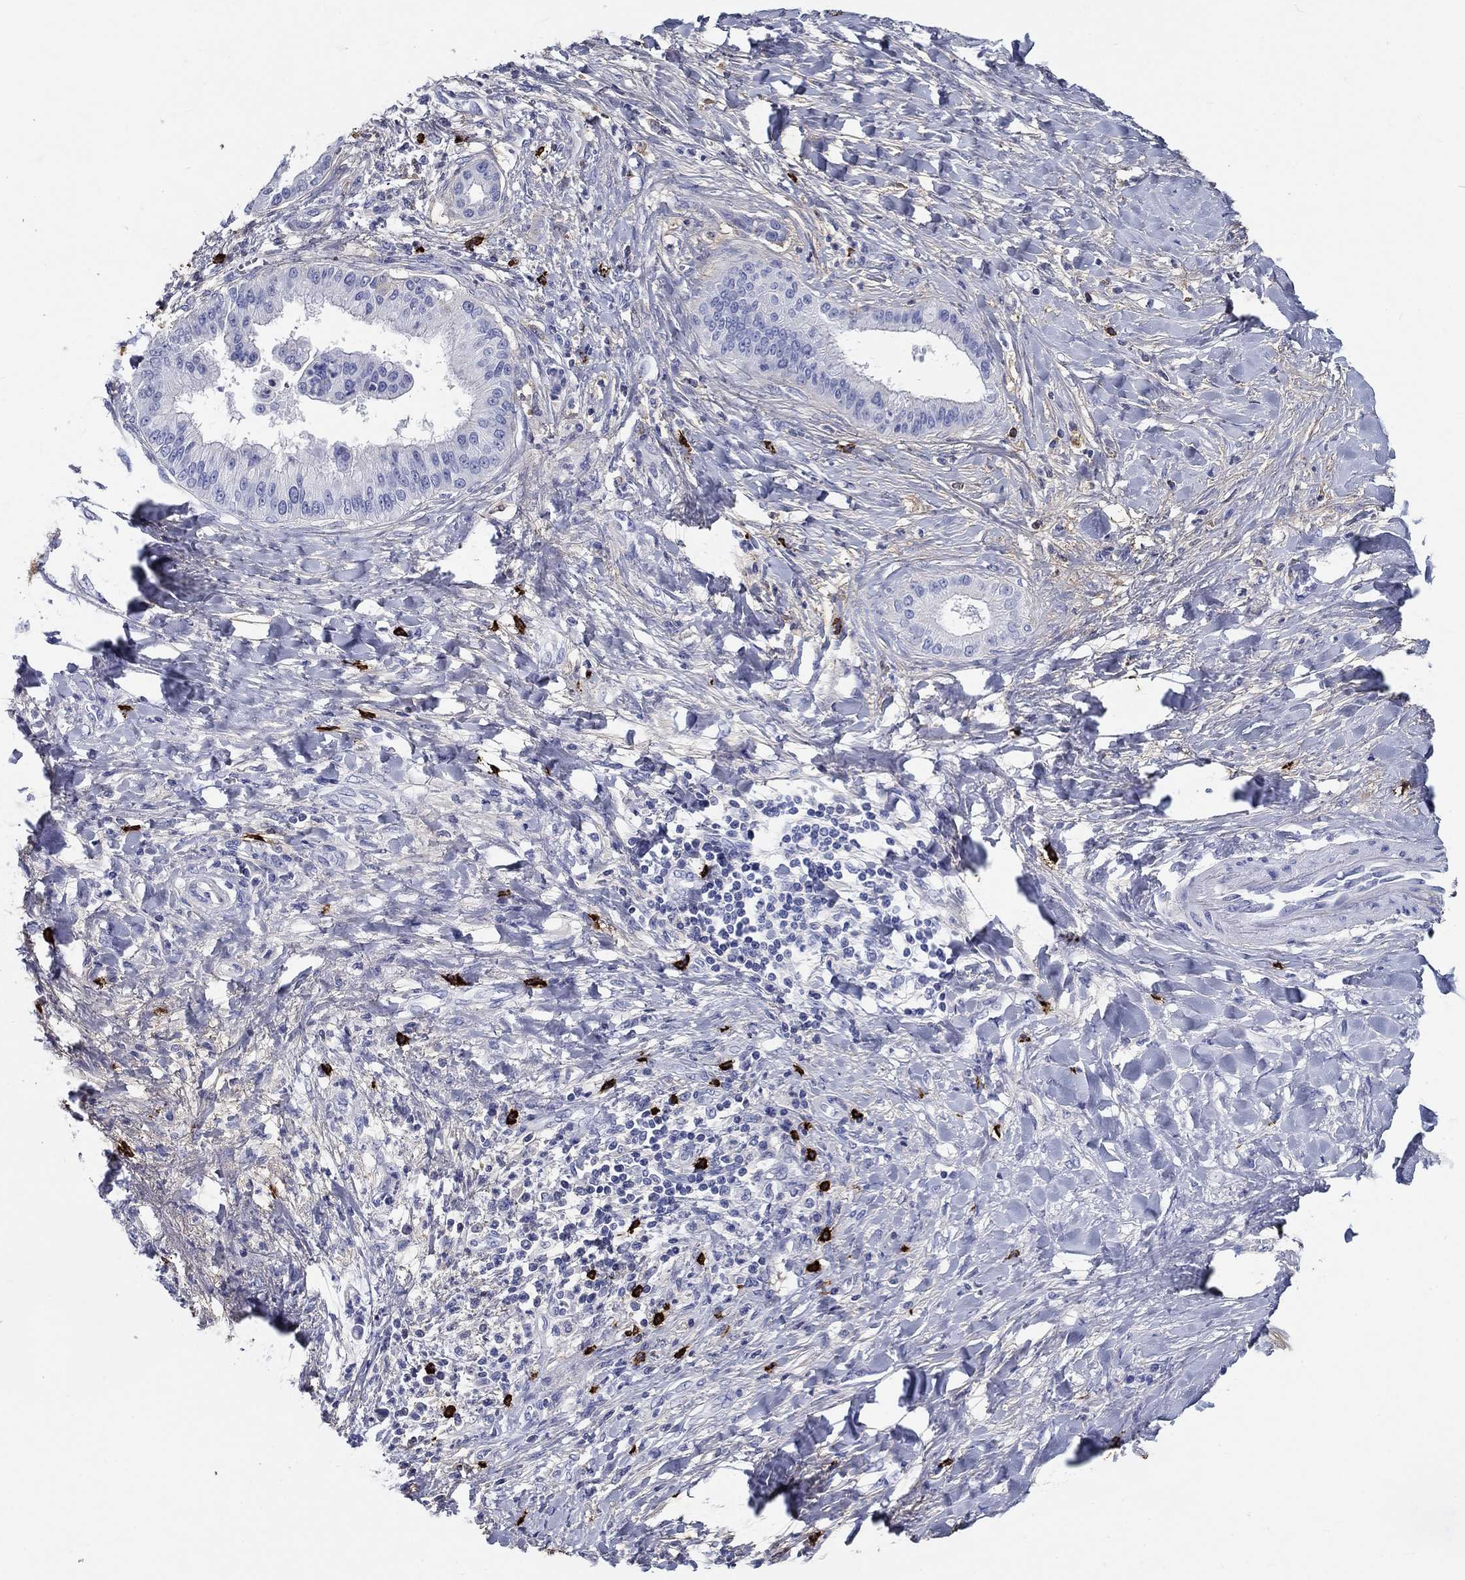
{"staining": {"intensity": "negative", "quantity": "none", "location": "none"}, "tissue": "liver cancer", "cell_type": "Tumor cells", "image_type": "cancer", "snomed": [{"axis": "morphology", "description": "Cholangiocarcinoma"}, {"axis": "topography", "description": "Liver"}], "caption": "Micrograph shows no significant protein staining in tumor cells of liver cancer.", "gene": "CD40LG", "patient": {"sex": "female", "age": 54}}